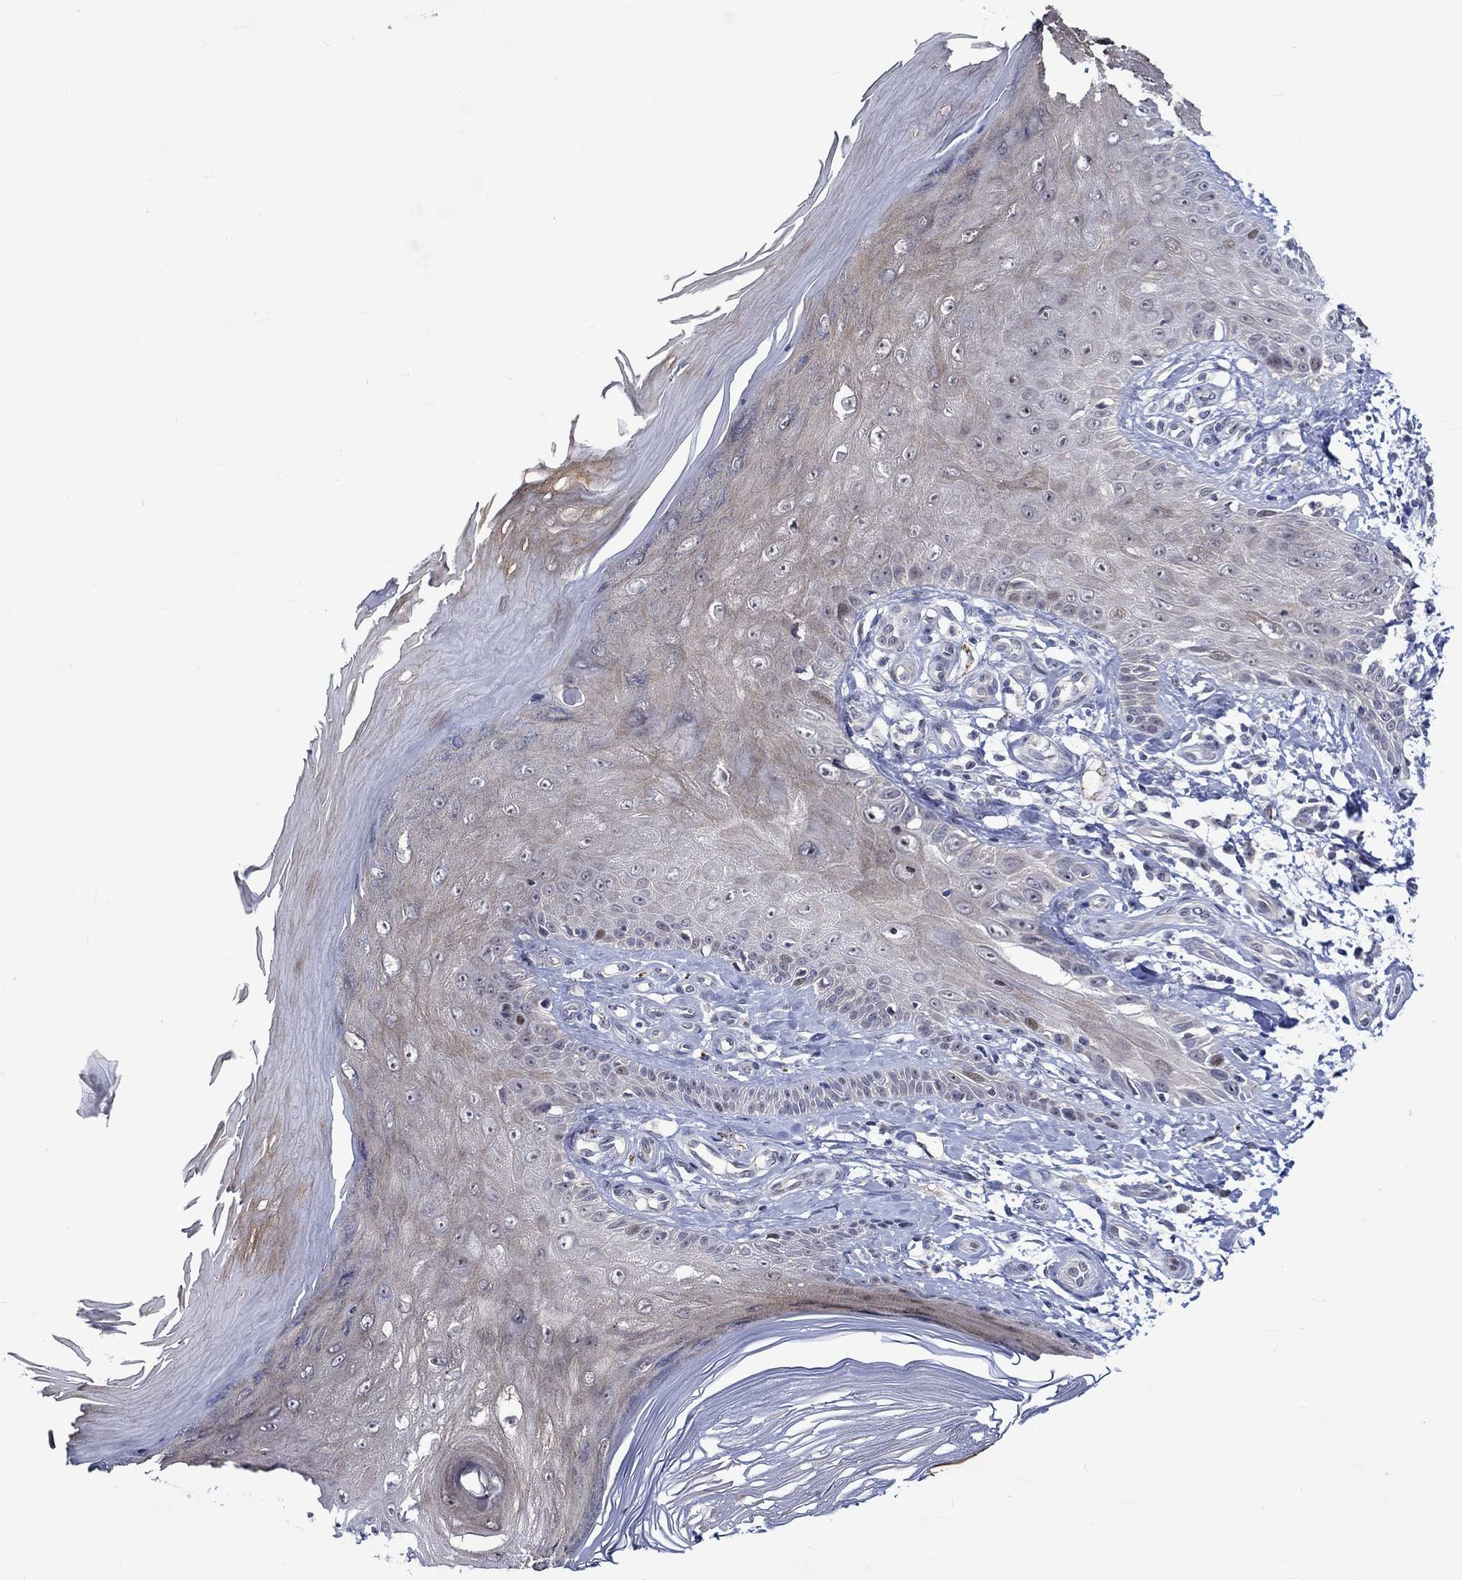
{"staining": {"intensity": "negative", "quantity": "none", "location": "none"}, "tissue": "skin", "cell_type": "Fibroblasts", "image_type": "normal", "snomed": [{"axis": "morphology", "description": "Normal tissue, NOS"}, {"axis": "morphology", "description": "Inflammation, NOS"}, {"axis": "morphology", "description": "Fibrosis, NOS"}, {"axis": "topography", "description": "Skin"}], "caption": "The image reveals no significant staining in fibroblasts of skin.", "gene": "E2F8", "patient": {"sex": "male", "age": 71}}